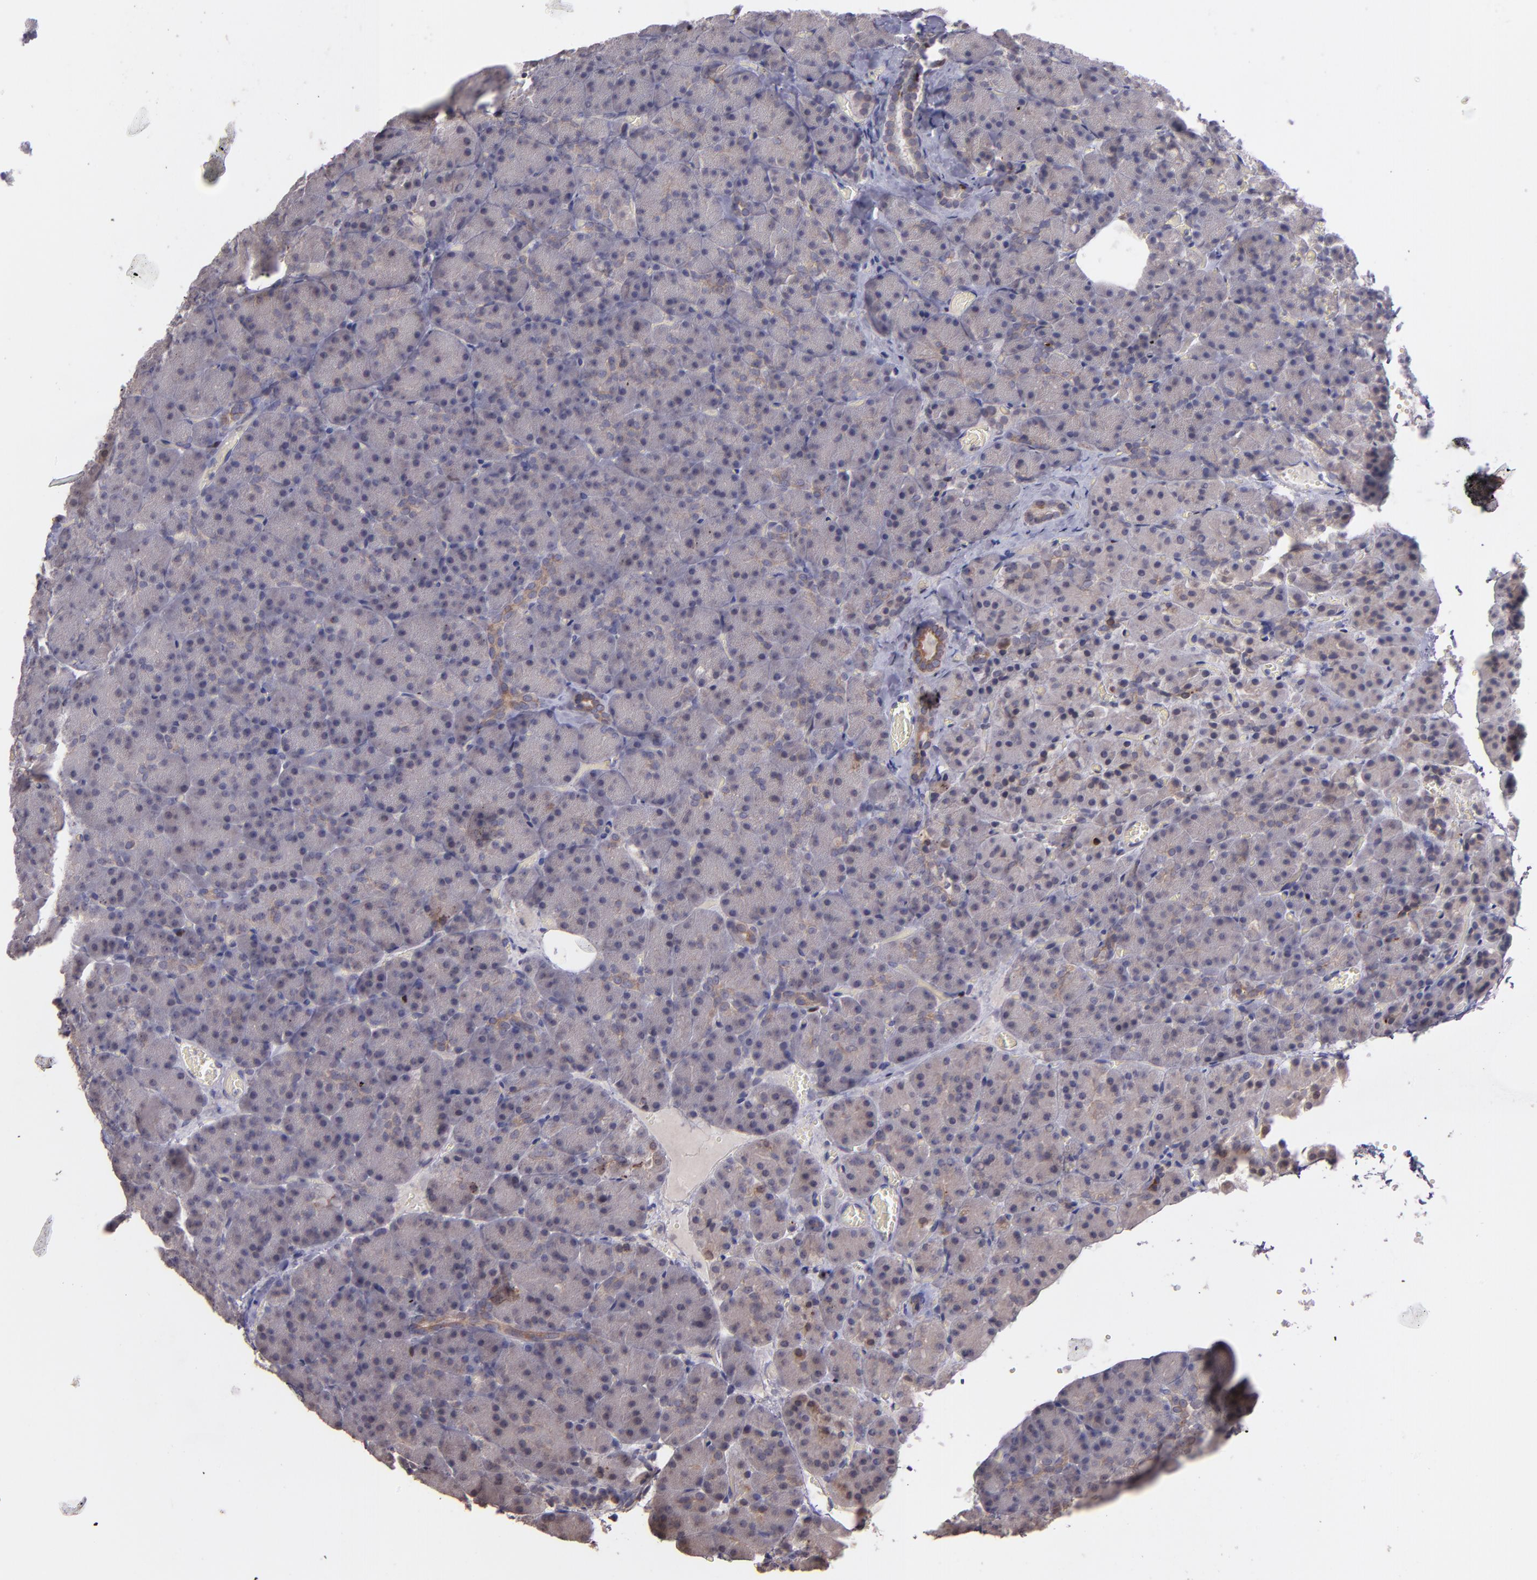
{"staining": {"intensity": "weak", "quantity": "25%-75%", "location": "cytoplasmic/membranous,nuclear"}, "tissue": "carcinoid", "cell_type": "Tumor cells", "image_type": "cancer", "snomed": [{"axis": "morphology", "description": "Normal tissue, NOS"}, {"axis": "morphology", "description": "Carcinoid, malignant, NOS"}, {"axis": "topography", "description": "Pancreas"}], "caption": "Immunohistochemistry (IHC) (DAB (3,3'-diaminobenzidine)) staining of carcinoid shows weak cytoplasmic/membranous and nuclear protein positivity in about 25%-75% of tumor cells. (brown staining indicates protein expression, while blue staining denotes nuclei).", "gene": "NUP62CL", "patient": {"sex": "female", "age": 35}}